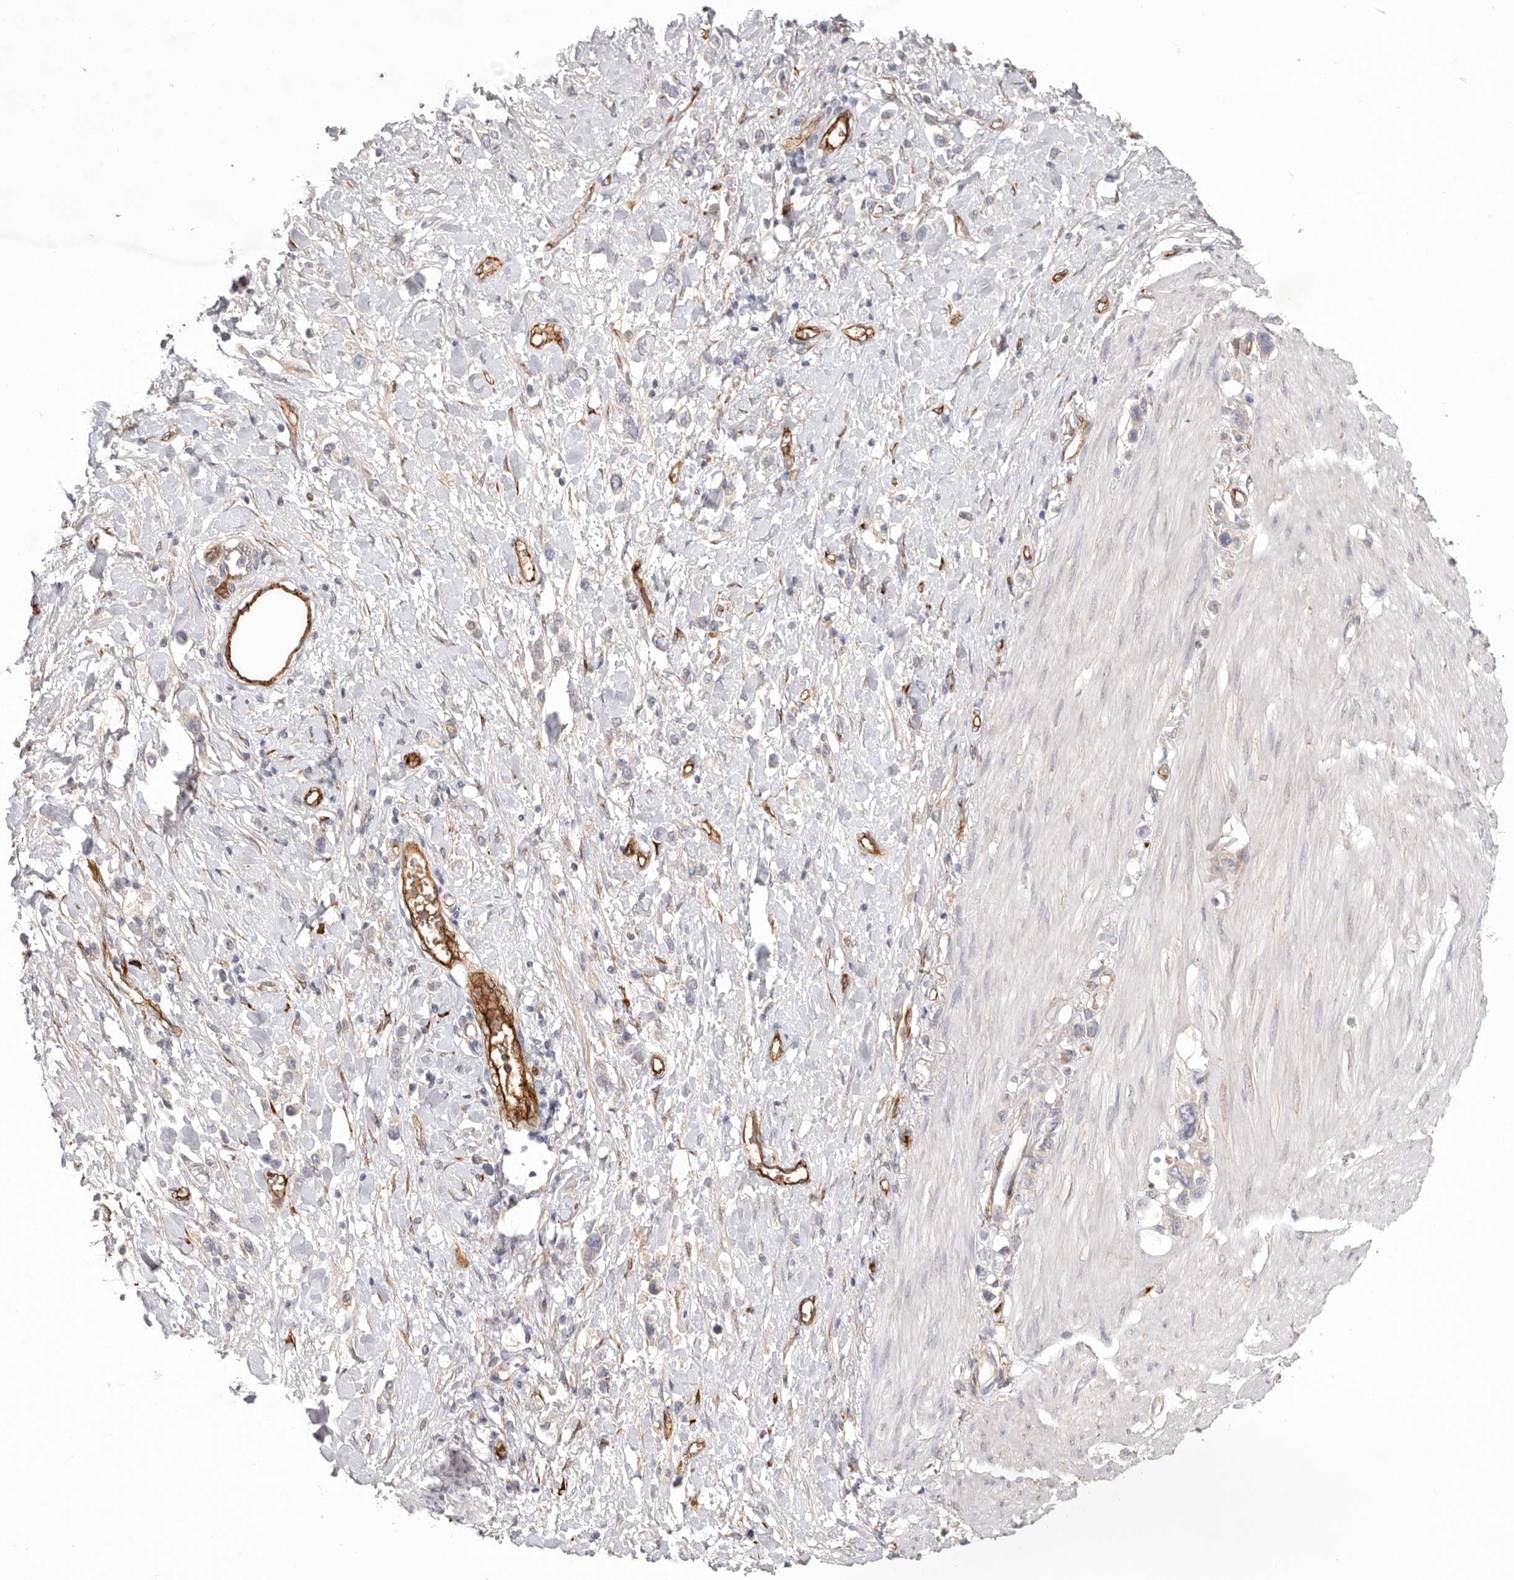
{"staining": {"intensity": "negative", "quantity": "none", "location": "none"}, "tissue": "stomach cancer", "cell_type": "Tumor cells", "image_type": "cancer", "snomed": [{"axis": "morphology", "description": "Adenocarcinoma, NOS"}, {"axis": "topography", "description": "Stomach"}], "caption": "High power microscopy image of an IHC image of stomach cancer, revealing no significant staining in tumor cells. (Brightfield microscopy of DAB IHC at high magnification).", "gene": "LRRC66", "patient": {"sex": "female", "age": 65}}